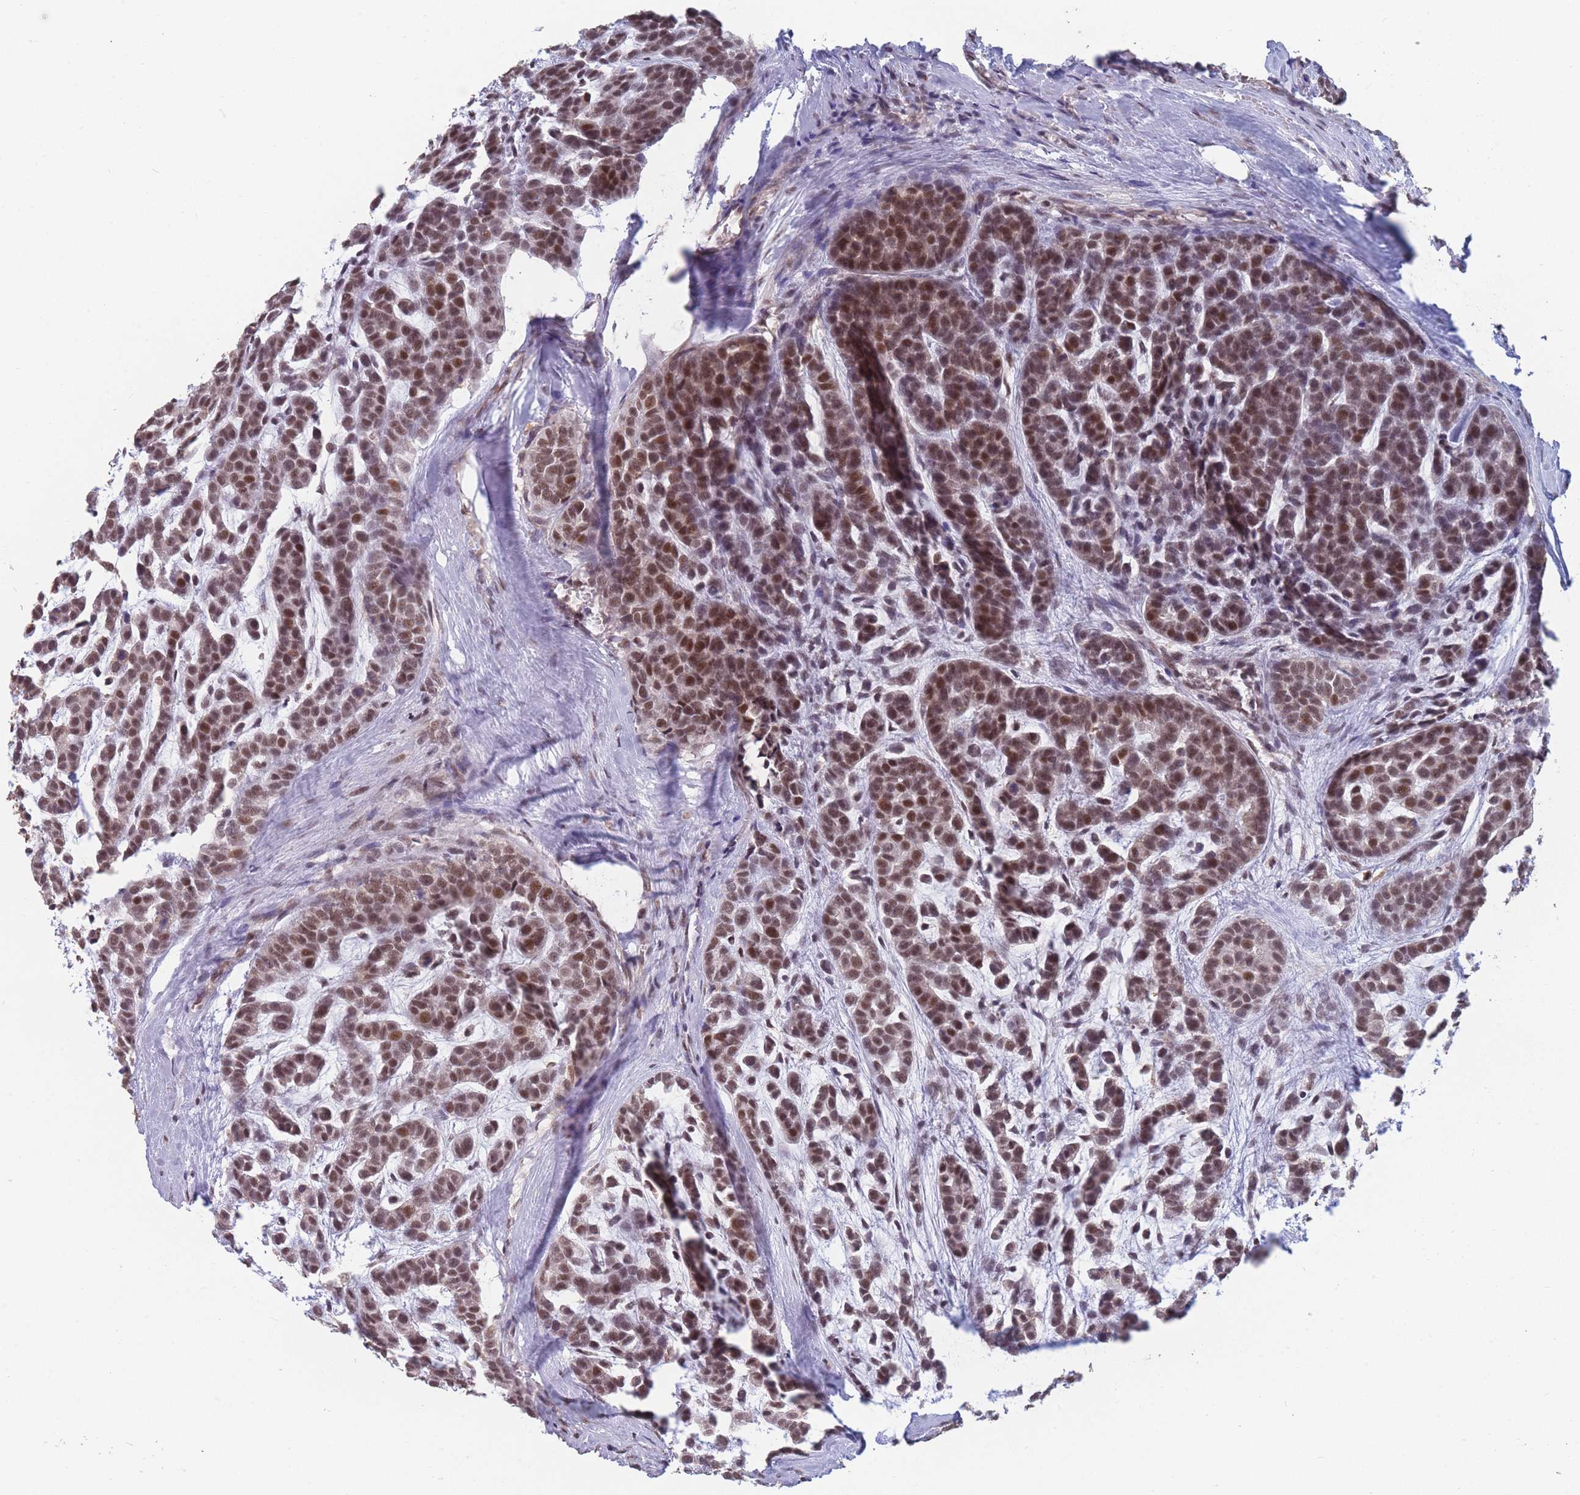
{"staining": {"intensity": "moderate", "quantity": ">75%", "location": "nuclear"}, "tissue": "head and neck cancer", "cell_type": "Tumor cells", "image_type": "cancer", "snomed": [{"axis": "morphology", "description": "Adenocarcinoma, NOS"}, {"axis": "morphology", "description": "Adenoma, NOS"}, {"axis": "topography", "description": "Head-Neck"}], "caption": "The immunohistochemical stain labels moderate nuclear staining in tumor cells of head and neck cancer tissue.", "gene": "SNRPA1", "patient": {"sex": "female", "age": 55}}